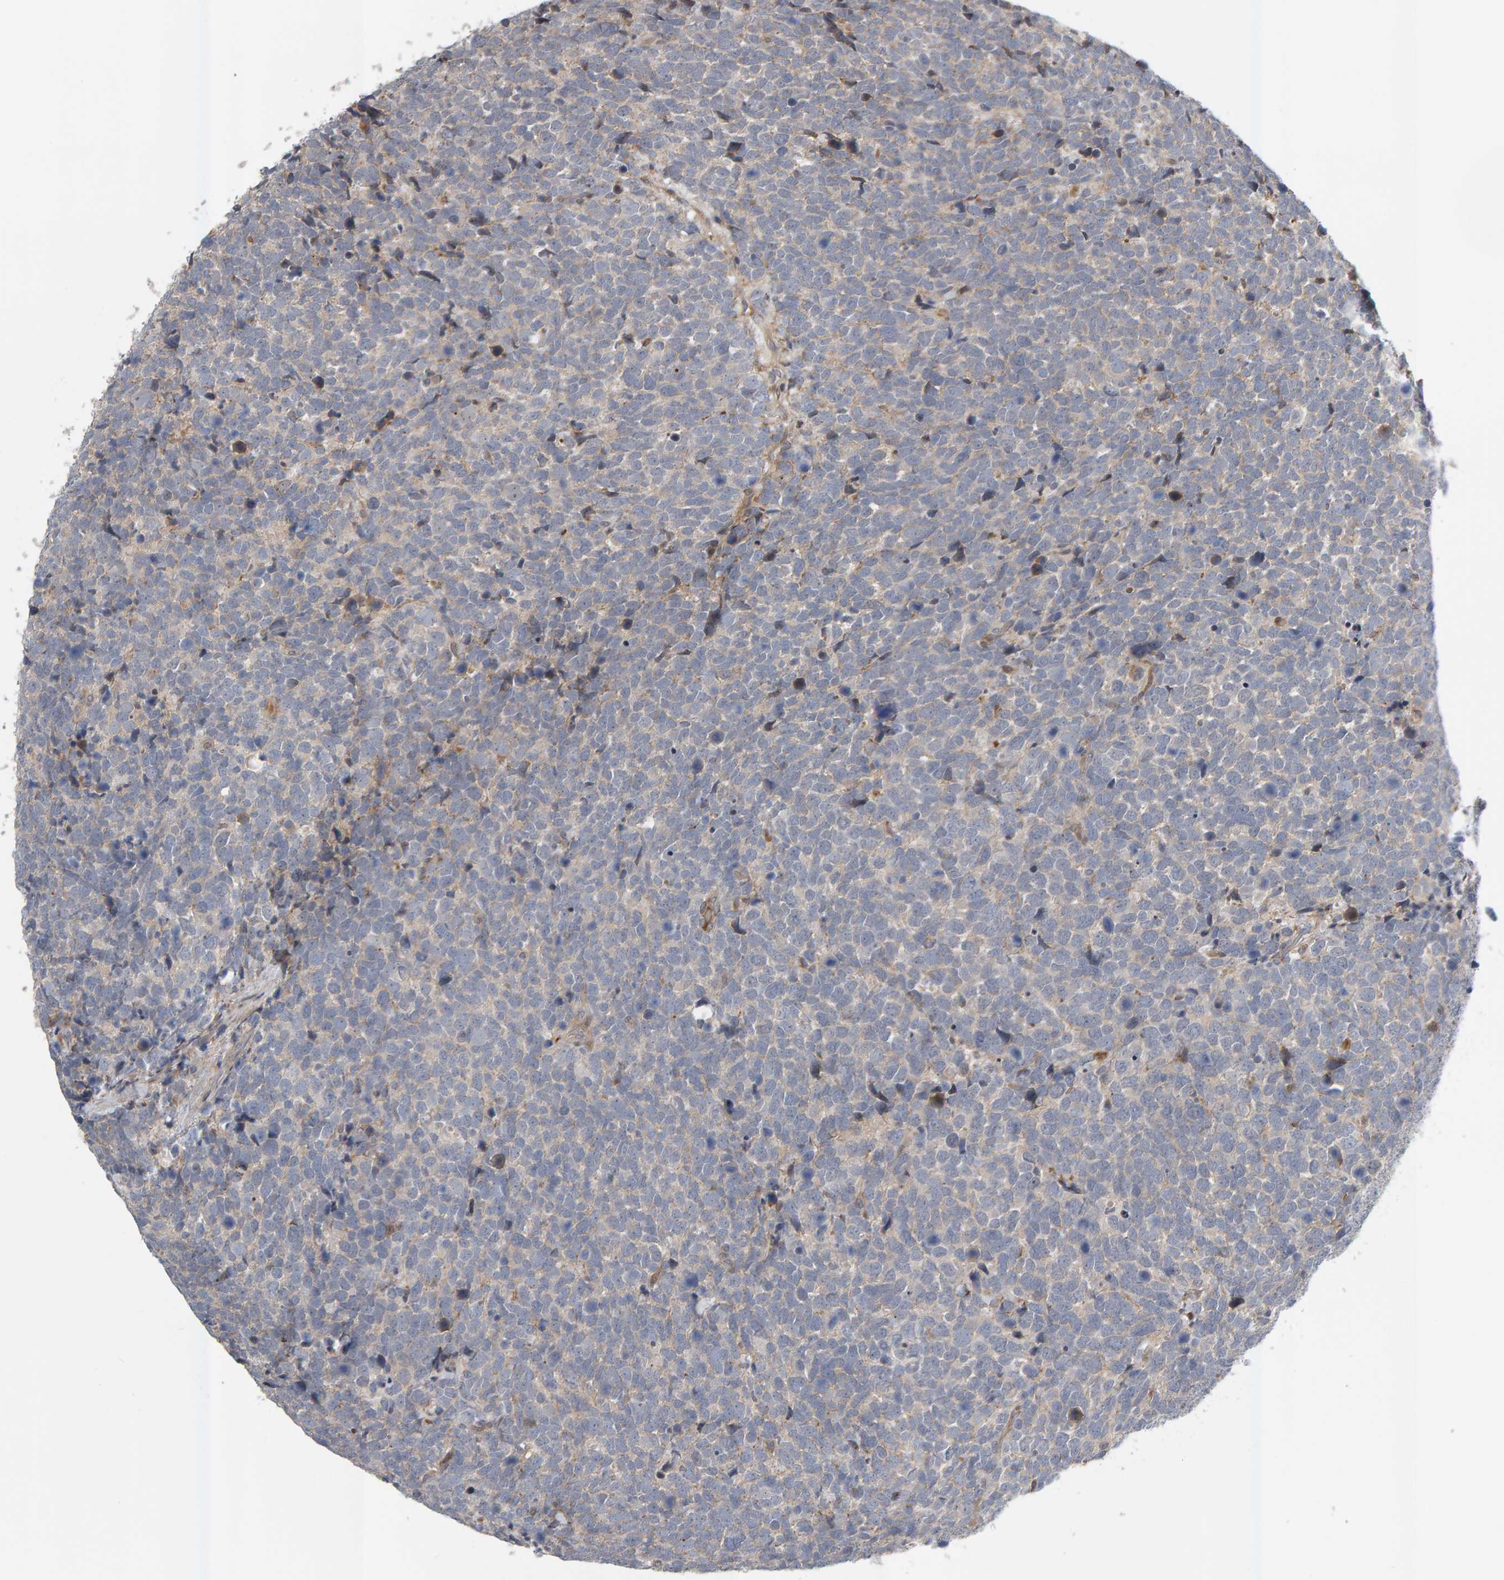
{"staining": {"intensity": "weak", "quantity": "<25%", "location": "cytoplasmic/membranous"}, "tissue": "urothelial cancer", "cell_type": "Tumor cells", "image_type": "cancer", "snomed": [{"axis": "morphology", "description": "Urothelial carcinoma, High grade"}, {"axis": "topography", "description": "Urinary bladder"}], "caption": "Immunohistochemistry (IHC) histopathology image of human urothelial carcinoma (high-grade) stained for a protein (brown), which shows no expression in tumor cells. (Immunohistochemistry (IHC), brightfield microscopy, high magnification).", "gene": "ZNF160", "patient": {"sex": "female", "age": 82}}